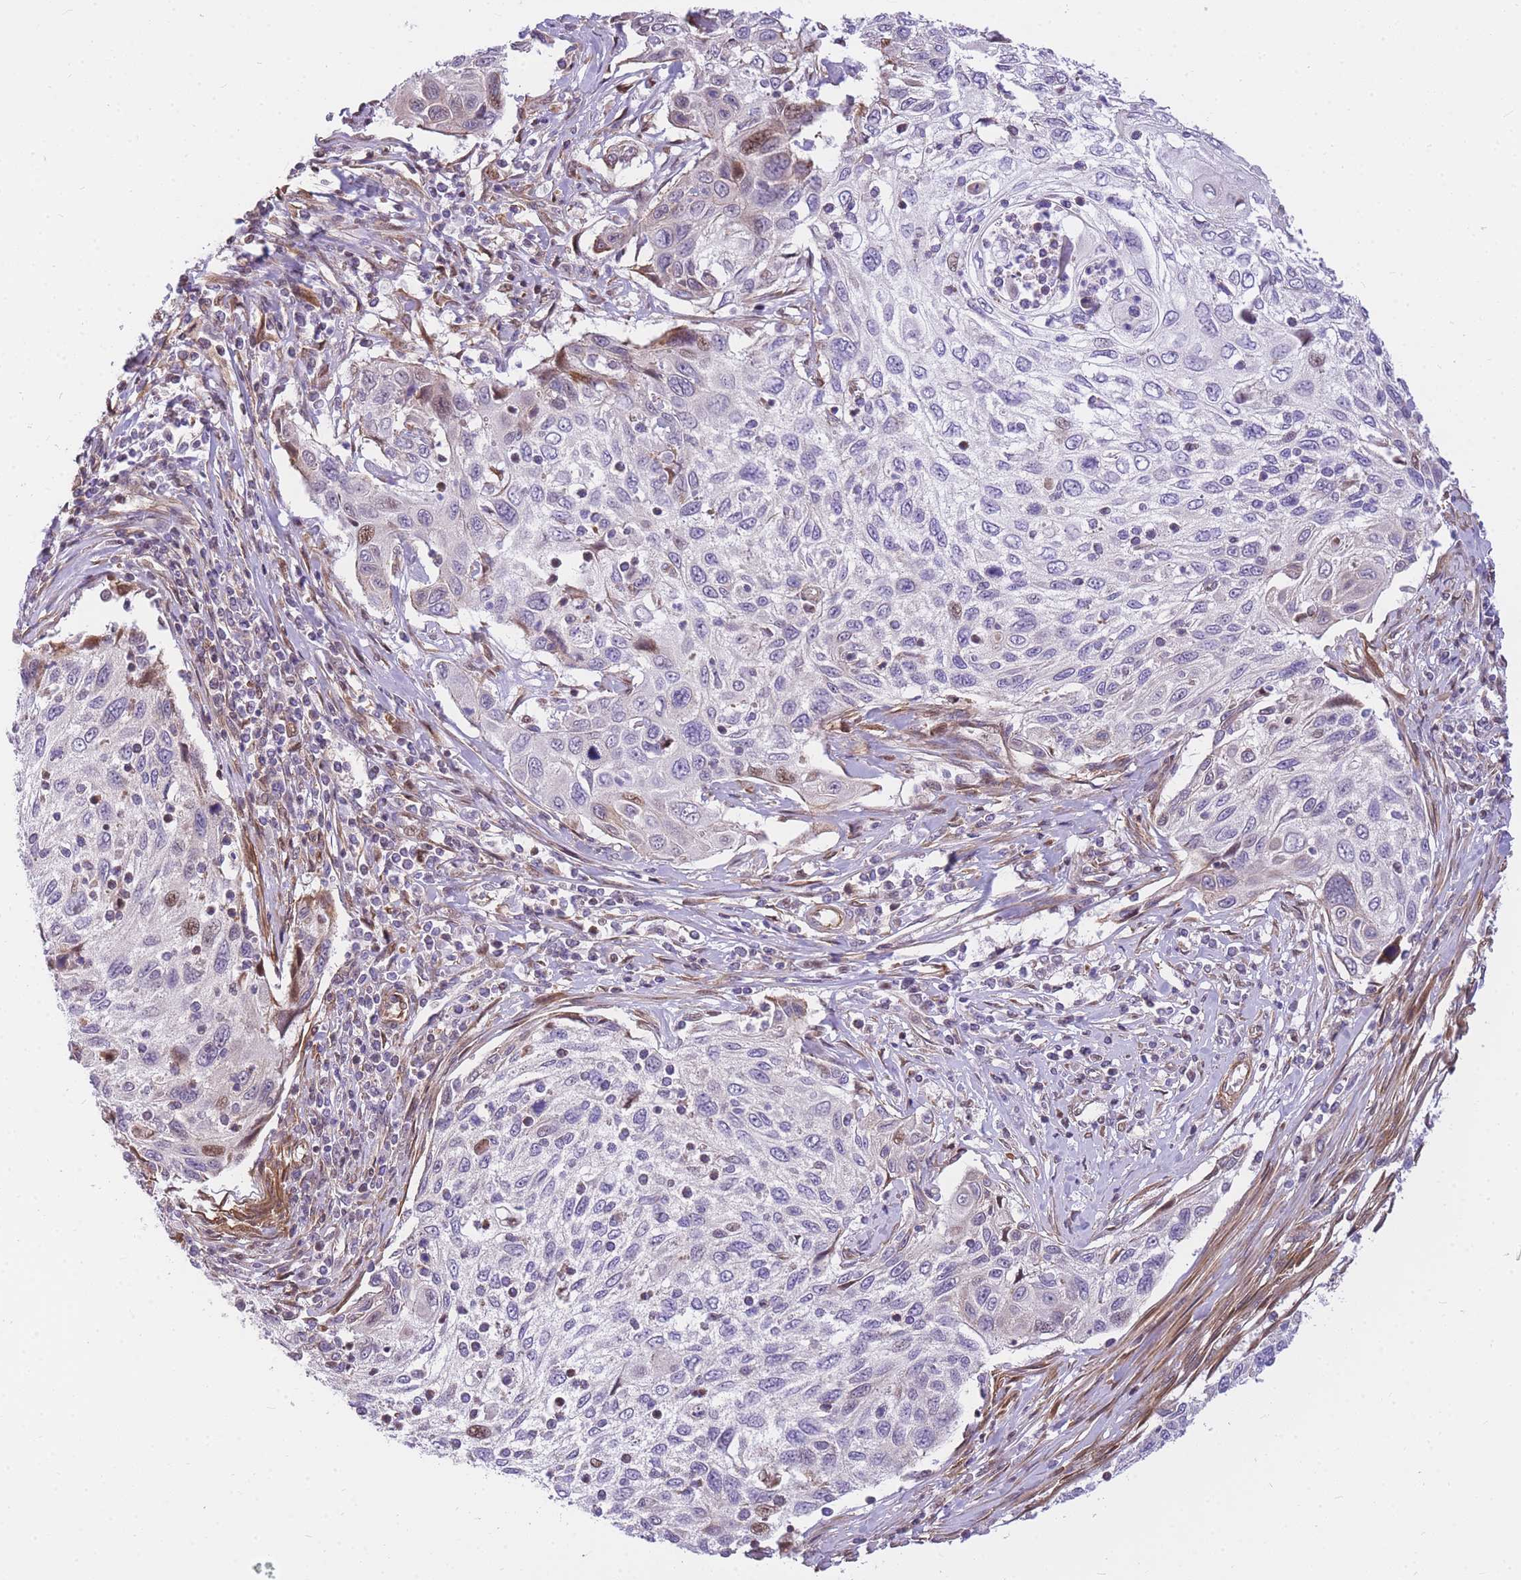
{"staining": {"intensity": "moderate", "quantity": "<25%", "location": "nuclear"}, "tissue": "cervical cancer", "cell_type": "Tumor cells", "image_type": "cancer", "snomed": [{"axis": "morphology", "description": "Squamous cell carcinoma, NOS"}, {"axis": "topography", "description": "Cervix"}], "caption": "The histopathology image reveals a brown stain indicating the presence of a protein in the nuclear of tumor cells in cervical squamous cell carcinoma.", "gene": "S100PBP", "patient": {"sex": "female", "age": 70}}